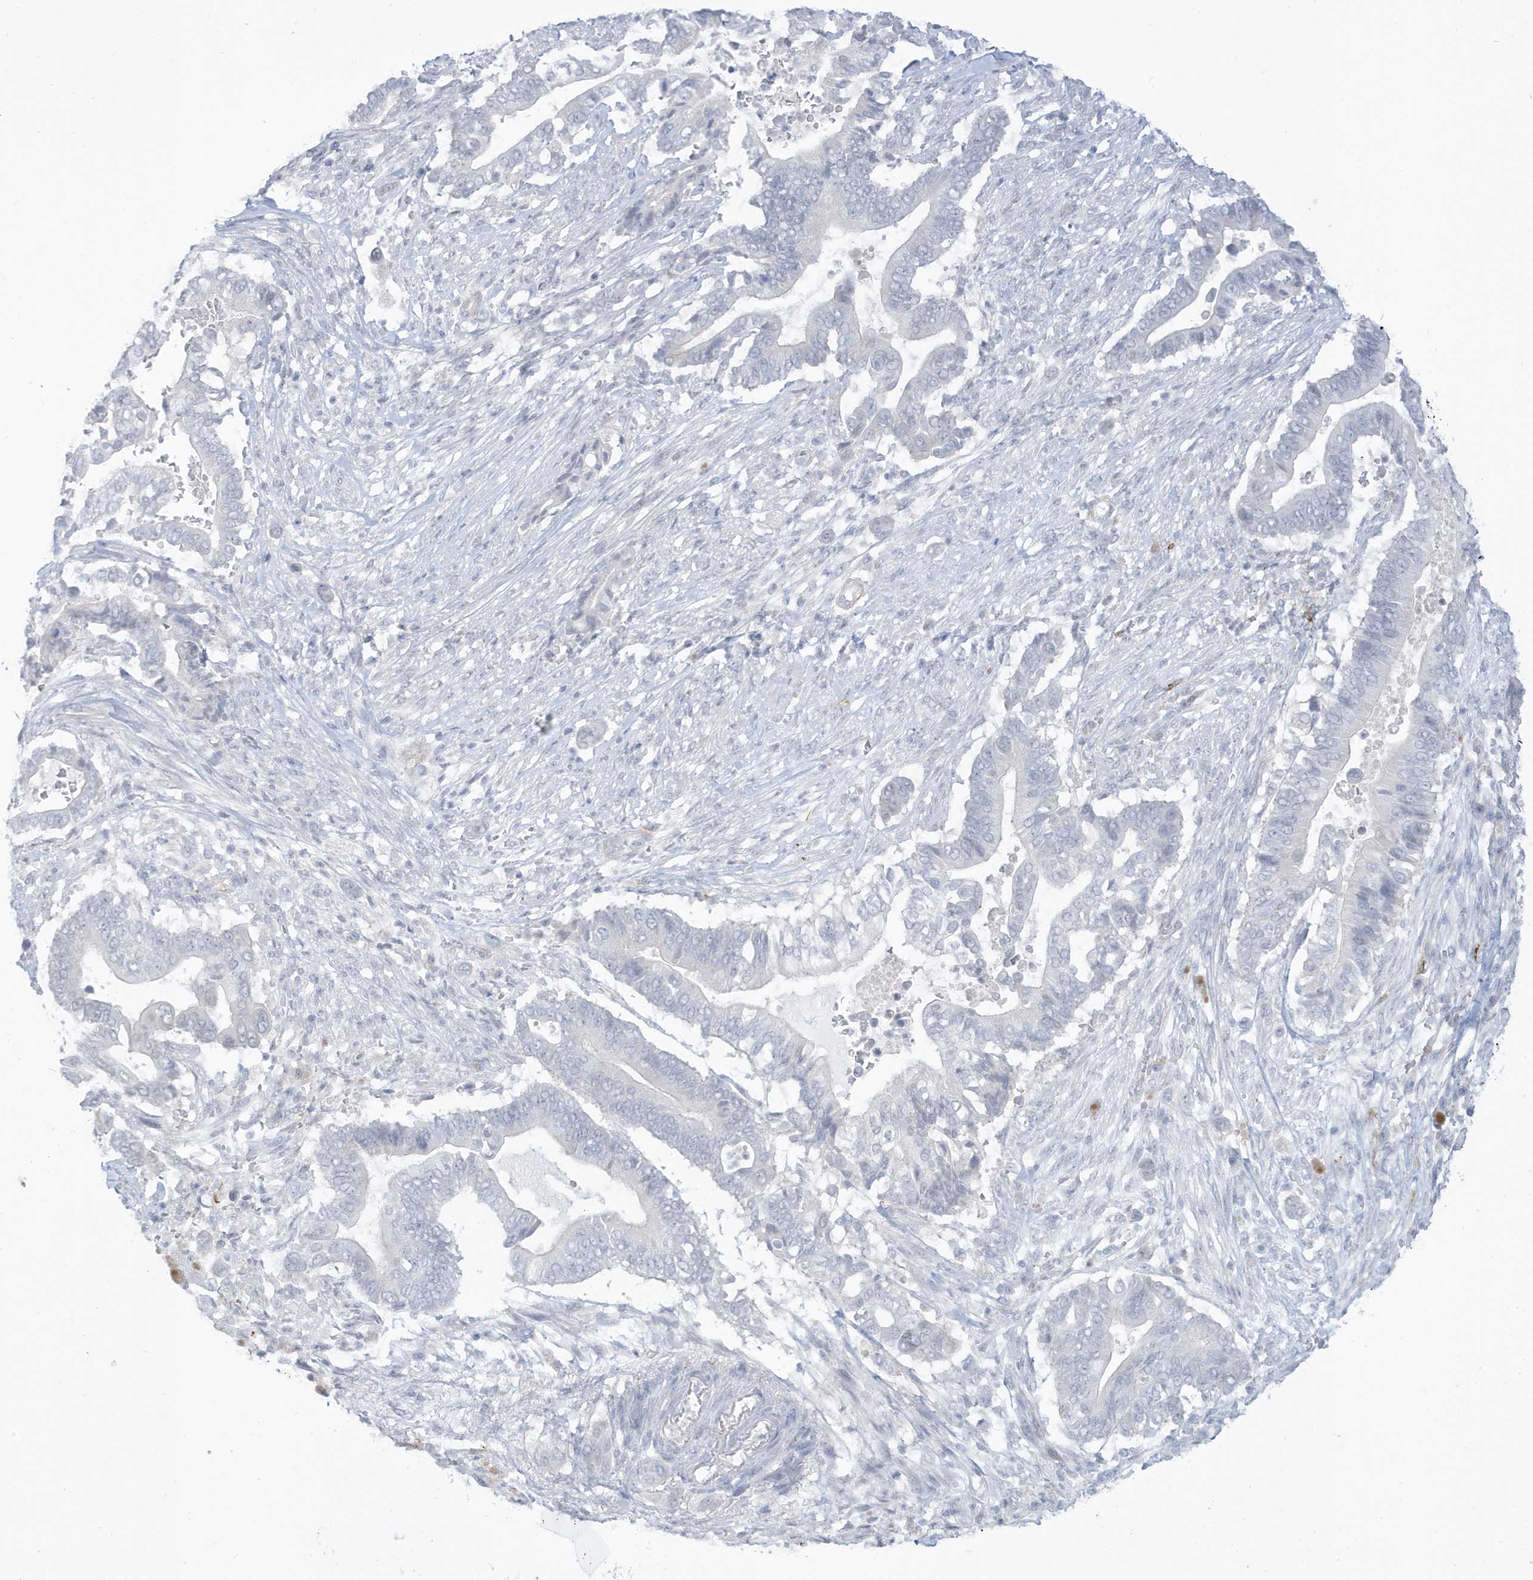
{"staining": {"intensity": "negative", "quantity": "none", "location": "none"}, "tissue": "pancreatic cancer", "cell_type": "Tumor cells", "image_type": "cancer", "snomed": [{"axis": "morphology", "description": "Adenocarcinoma, NOS"}, {"axis": "topography", "description": "Pancreas"}], "caption": "Histopathology image shows no significant protein staining in tumor cells of adenocarcinoma (pancreatic).", "gene": "PERM1", "patient": {"sex": "male", "age": 68}}